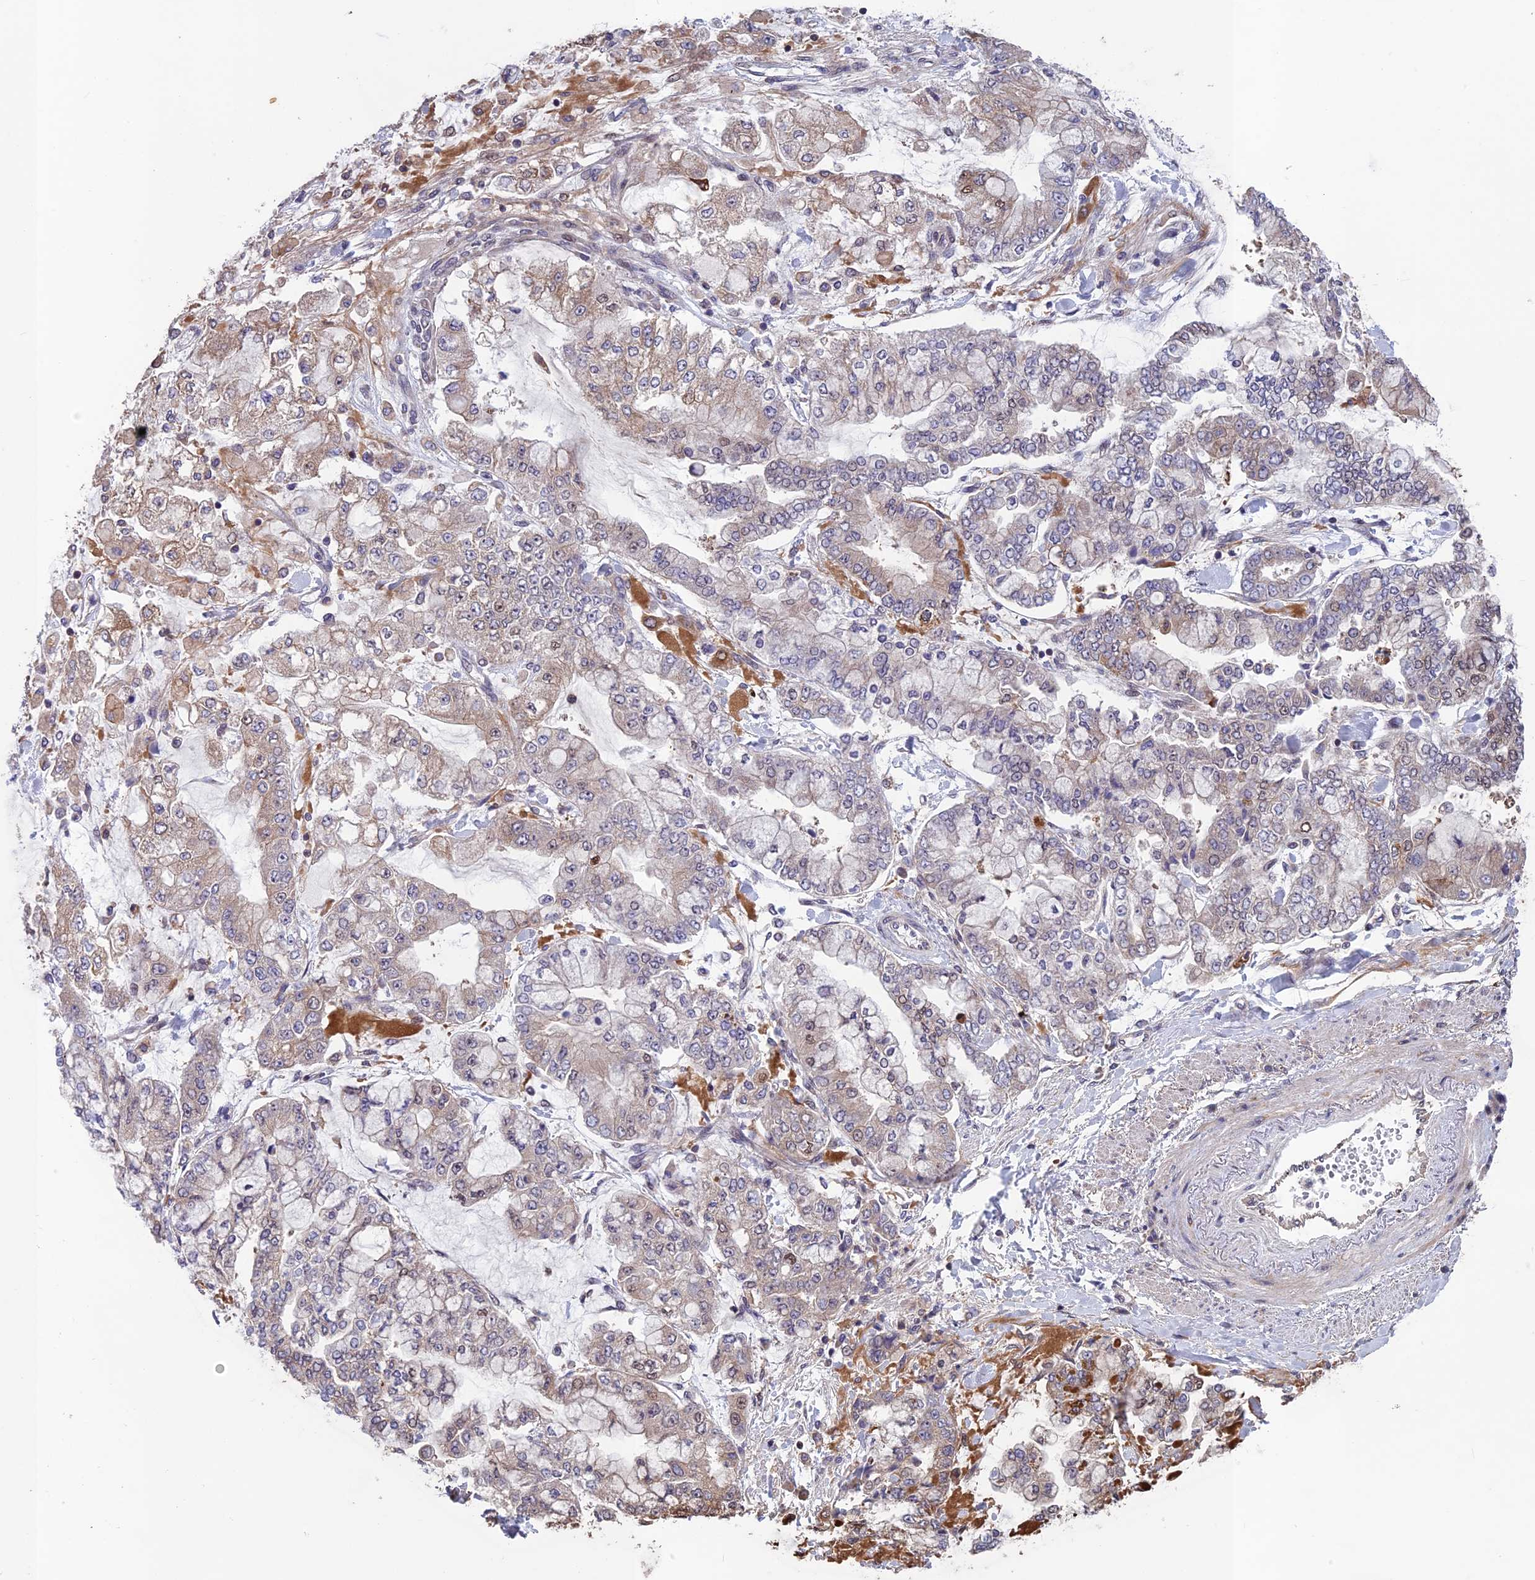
{"staining": {"intensity": "moderate", "quantity": "<25%", "location": "cytoplasmic/membranous"}, "tissue": "stomach cancer", "cell_type": "Tumor cells", "image_type": "cancer", "snomed": [{"axis": "morphology", "description": "Normal tissue, NOS"}, {"axis": "morphology", "description": "Adenocarcinoma, NOS"}, {"axis": "topography", "description": "Stomach, upper"}, {"axis": "topography", "description": "Stomach"}], "caption": "Immunohistochemical staining of adenocarcinoma (stomach) reveals moderate cytoplasmic/membranous protein expression in about <25% of tumor cells.", "gene": "MAST2", "patient": {"sex": "male", "age": 76}}